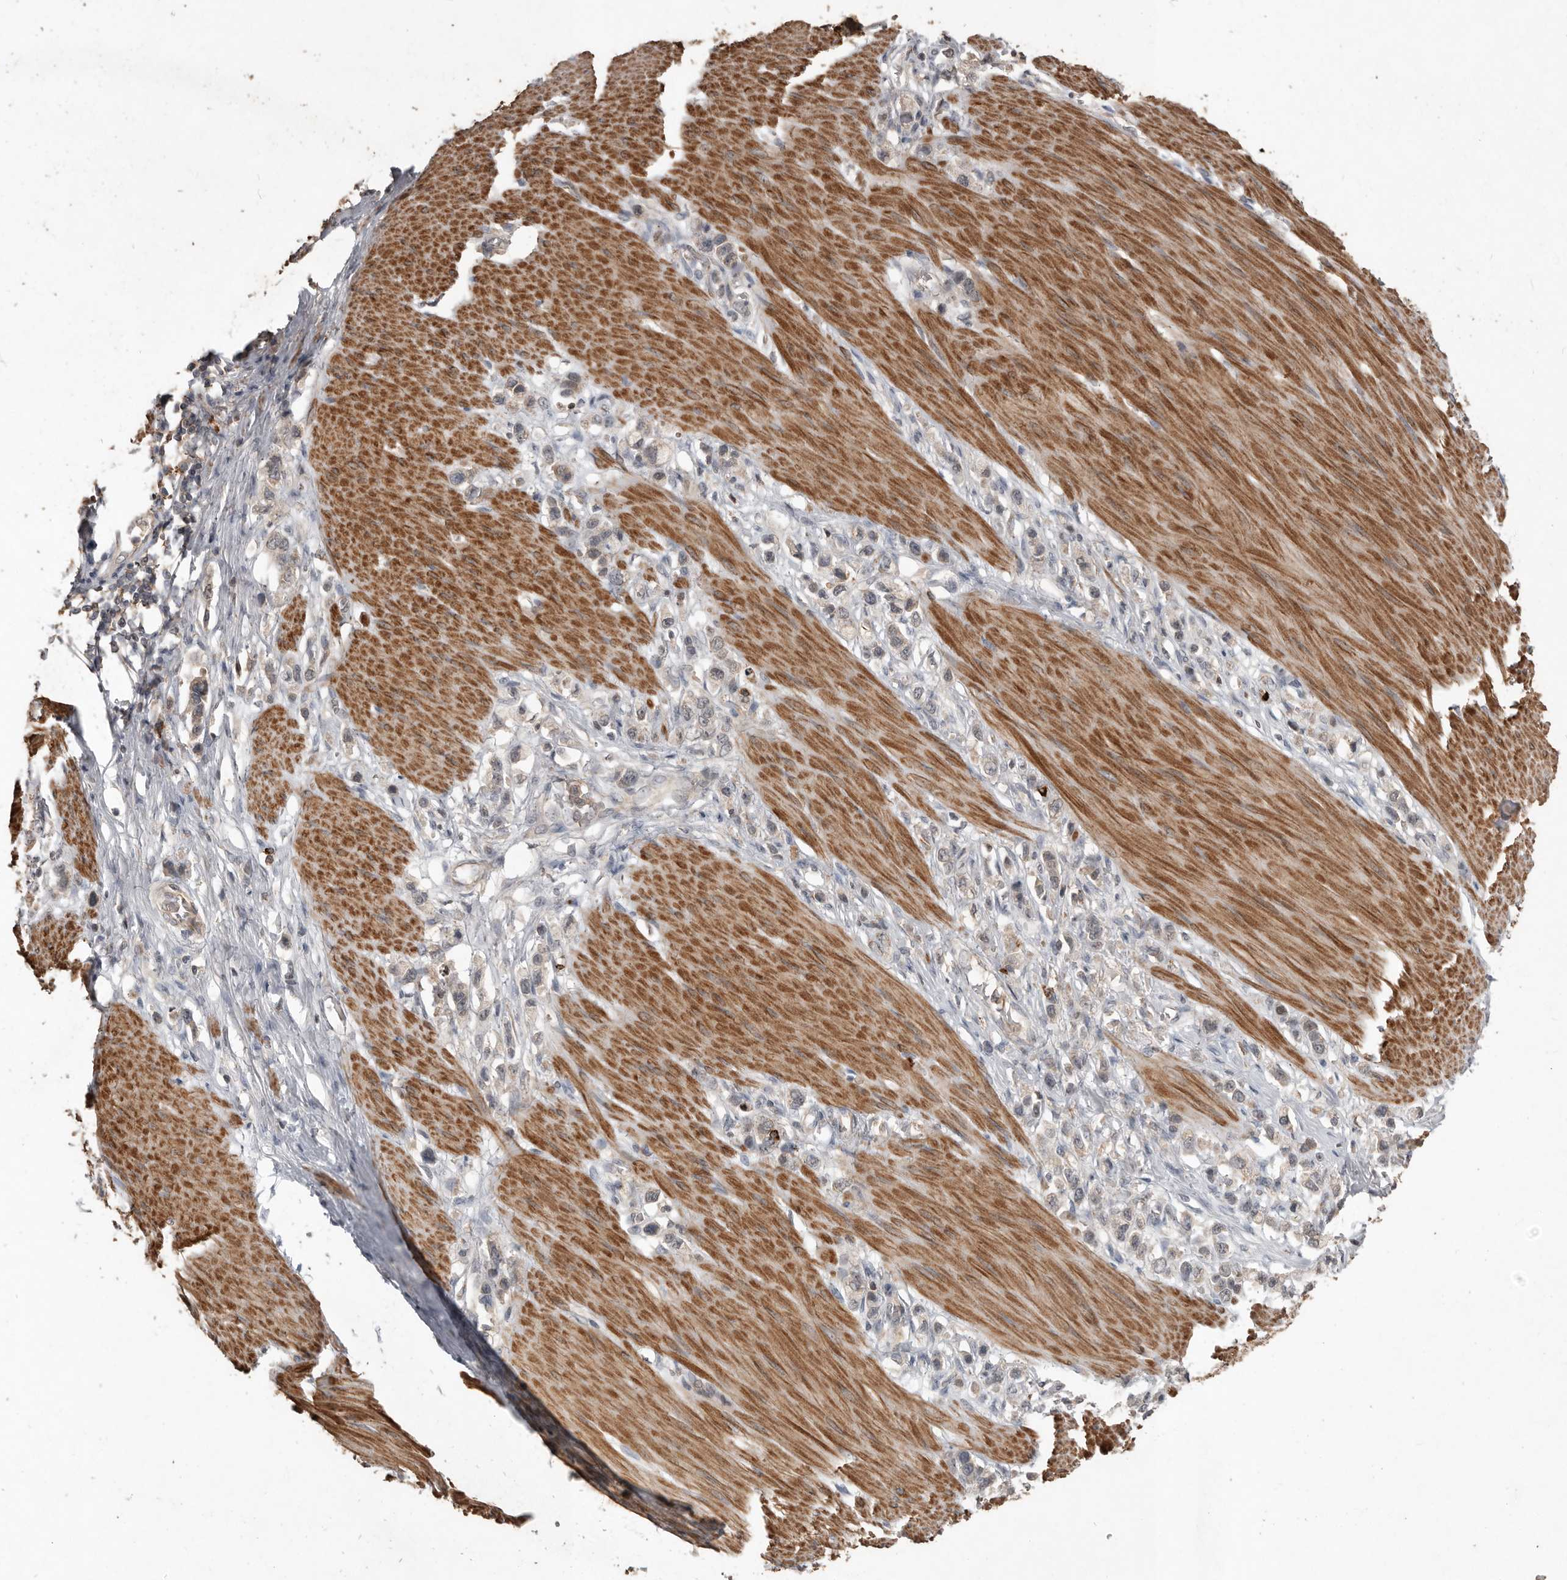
{"staining": {"intensity": "weak", "quantity": "<25%", "location": "cytoplasmic/membranous"}, "tissue": "stomach cancer", "cell_type": "Tumor cells", "image_type": "cancer", "snomed": [{"axis": "morphology", "description": "Adenocarcinoma, NOS"}, {"axis": "topography", "description": "Stomach"}], "caption": "This is an immunohistochemistry micrograph of stomach cancer. There is no expression in tumor cells.", "gene": "BAMBI", "patient": {"sex": "female", "age": 65}}